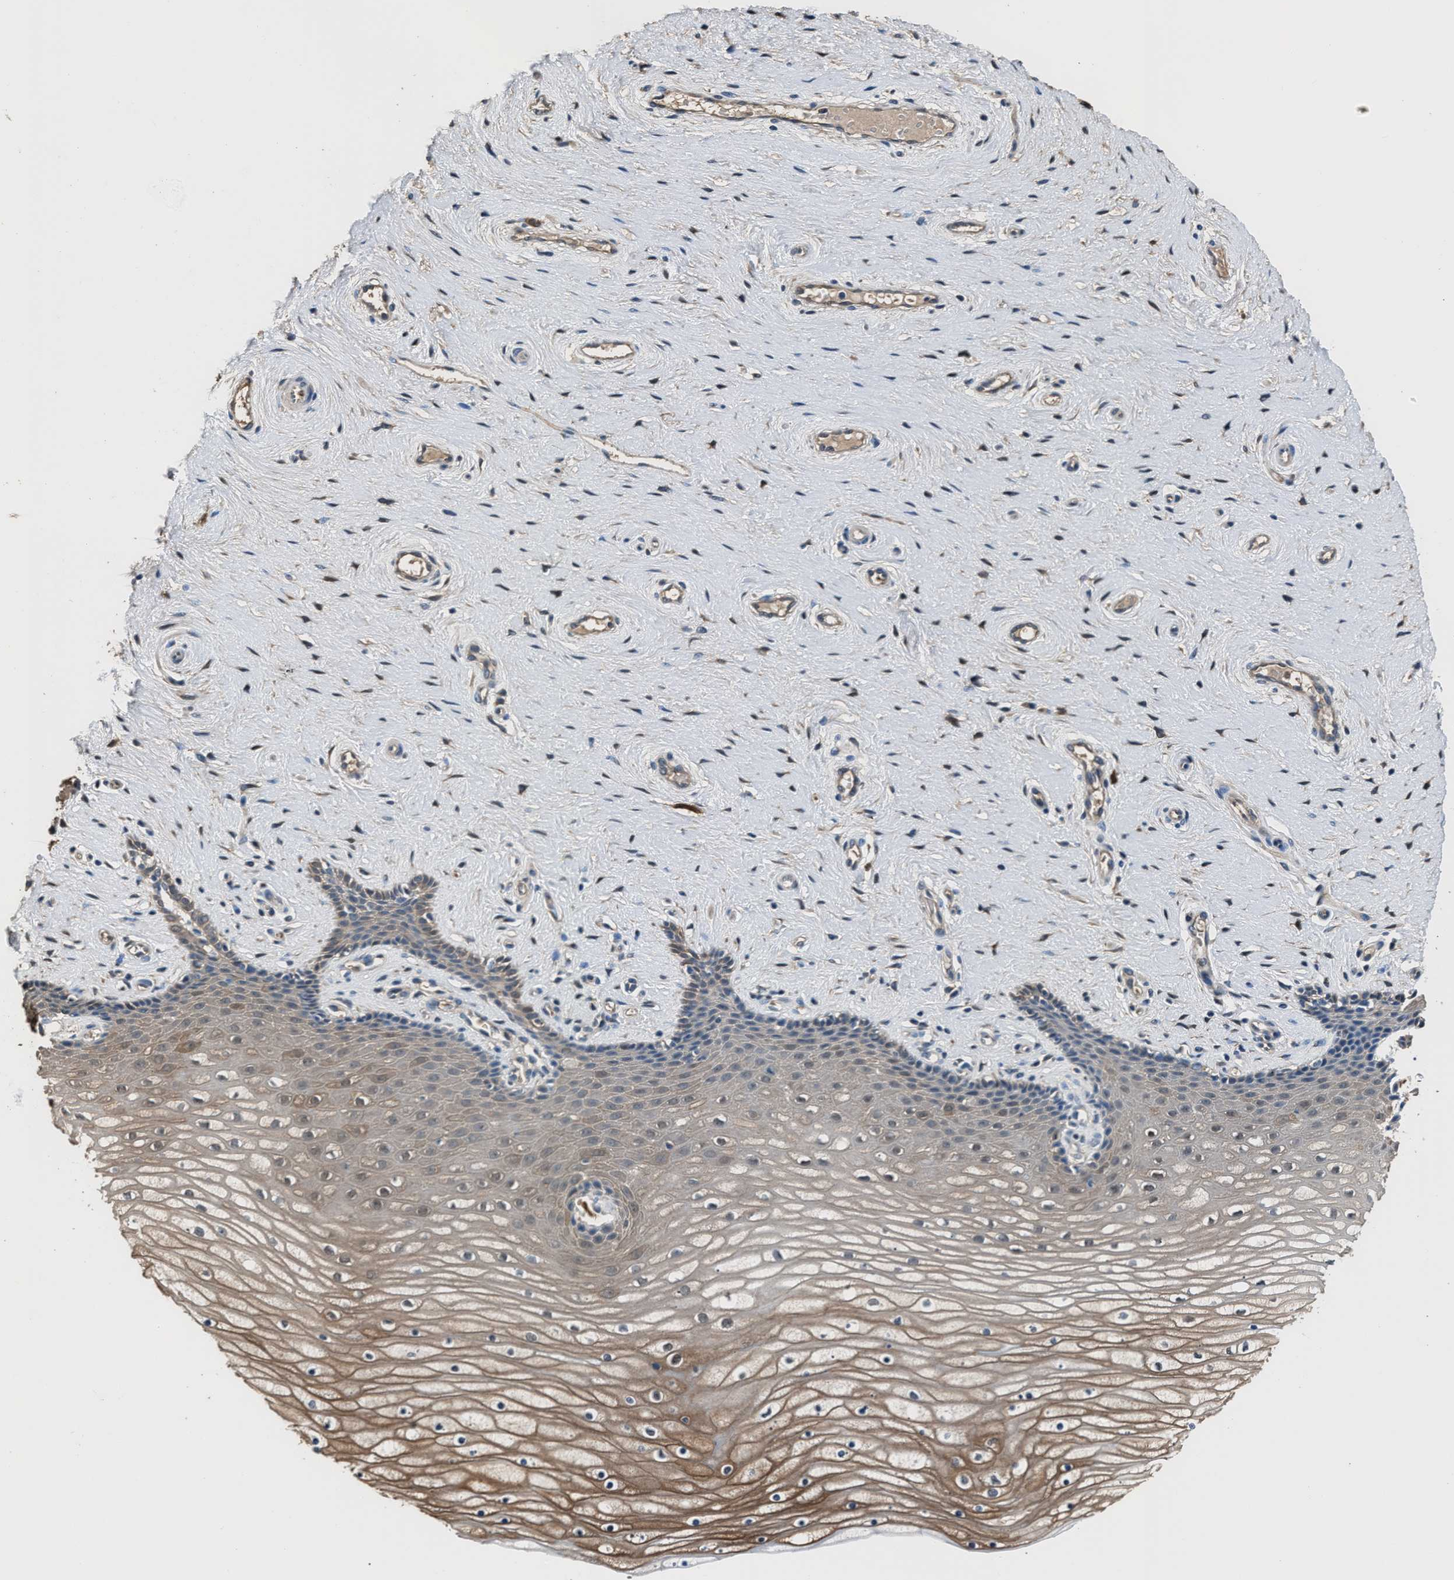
{"staining": {"intensity": "moderate", "quantity": ">75%", "location": "cytoplasmic/membranous"}, "tissue": "cervix", "cell_type": "Squamous epithelial cells", "image_type": "normal", "snomed": [{"axis": "morphology", "description": "Normal tissue, NOS"}, {"axis": "topography", "description": "Cervix"}], "caption": "Immunohistochemistry staining of unremarkable cervix, which exhibits medium levels of moderate cytoplasmic/membranous expression in approximately >75% of squamous epithelial cells indicating moderate cytoplasmic/membranous protein expression. The staining was performed using DAB (3,3'-diaminobenzidine) (brown) for protein detection and nuclei were counterstained in hematoxylin (blue).", "gene": "GSTP1", "patient": {"sex": "female", "age": 39}}